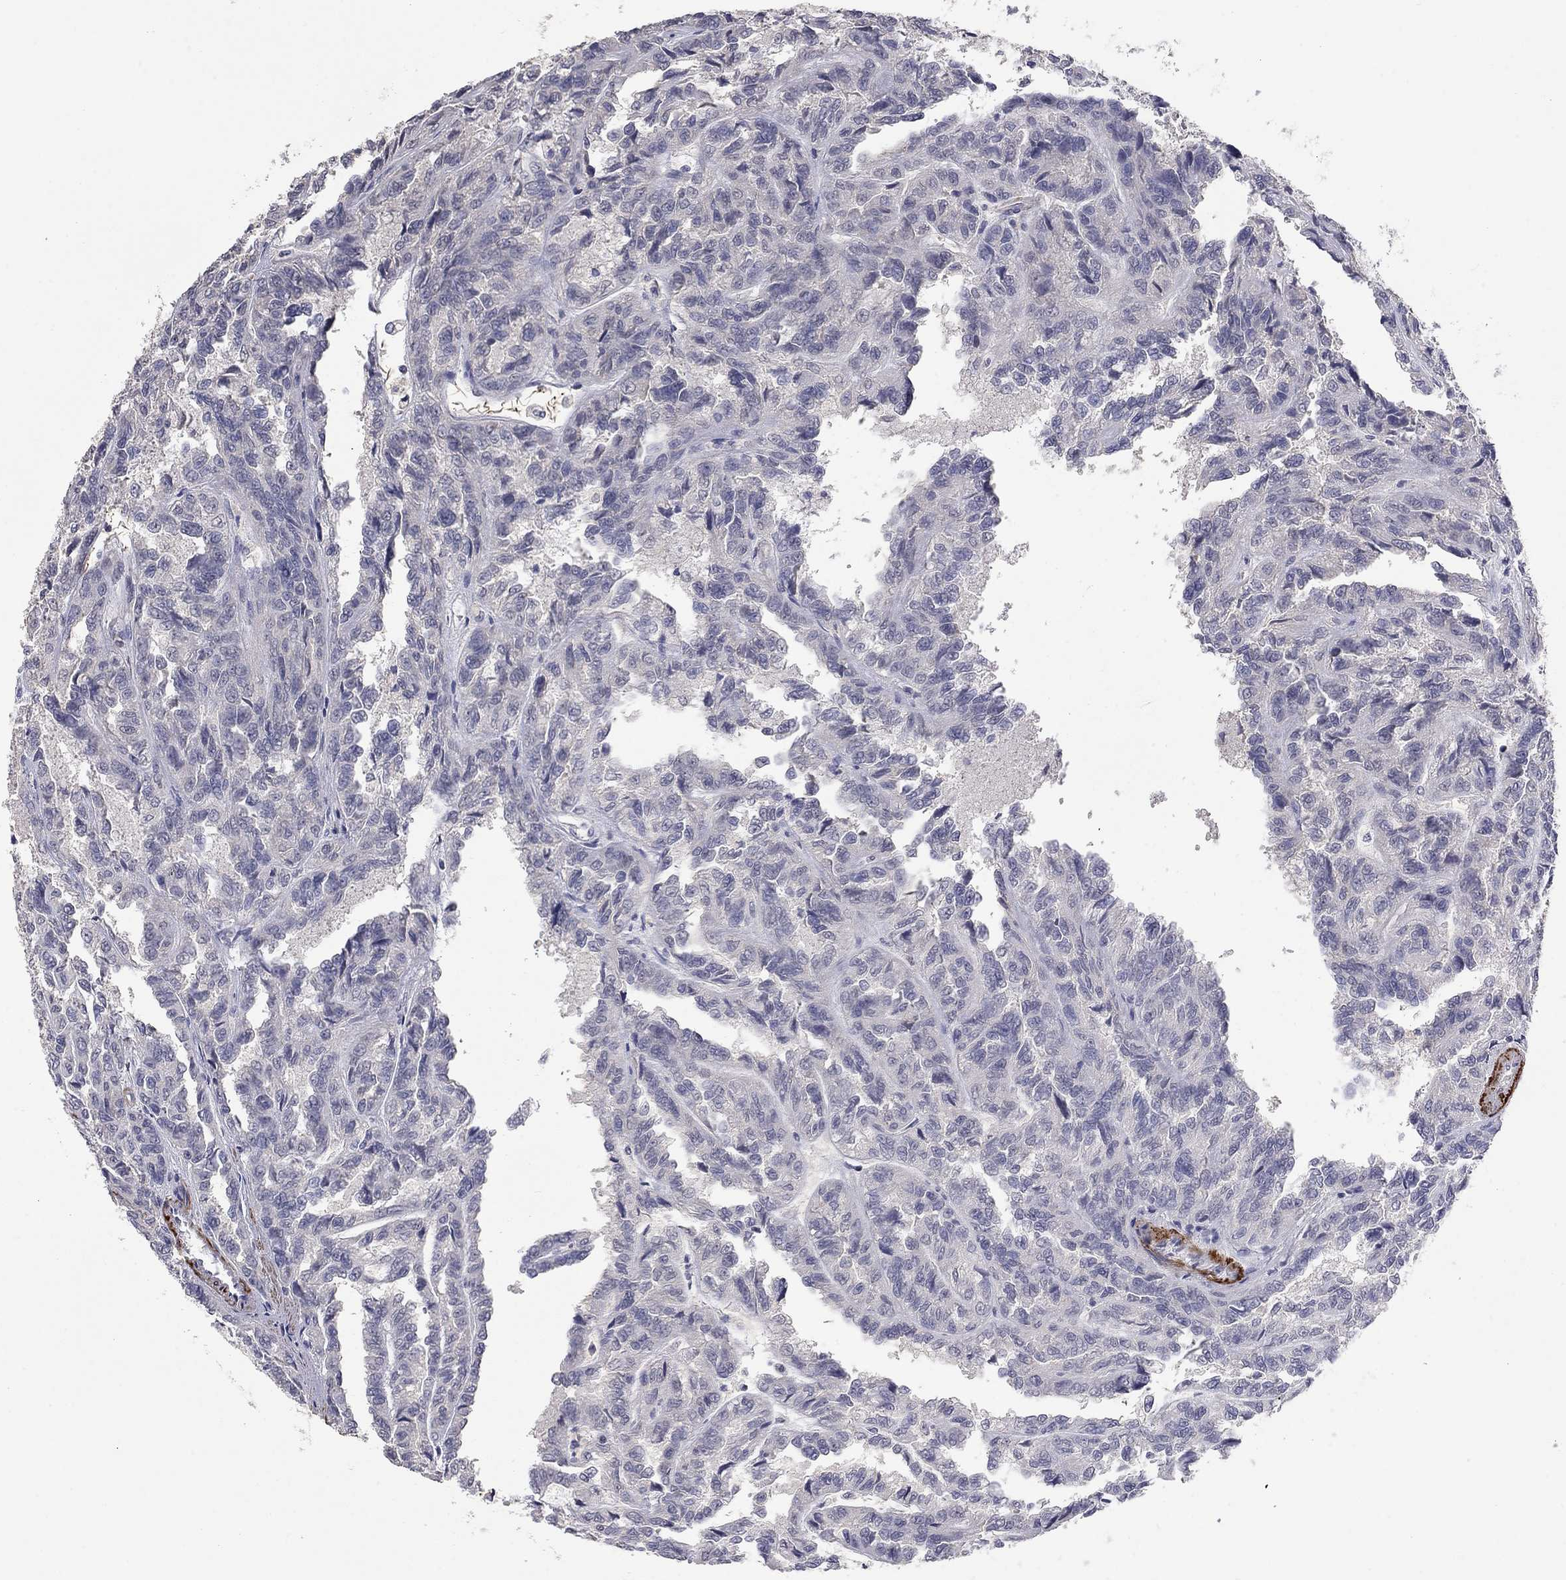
{"staining": {"intensity": "negative", "quantity": "none", "location": "none"}, "tissue": "renal cancer", "cell_type": "Tumor cells", "image_type": "cancer", "snomed": [{"axis": "morphology", "description": "Adenocarcinoma, NOS"}, {"axis": "topography", "description": "Kidney"}], "caption": "Tumor cells are negative for brown protein staining in renal cancer. (Immunohistochemistry, brightfield microscopy, high magnification).", "gene": "IP6K3", "patient": {"sex": "male", "age": 79}}